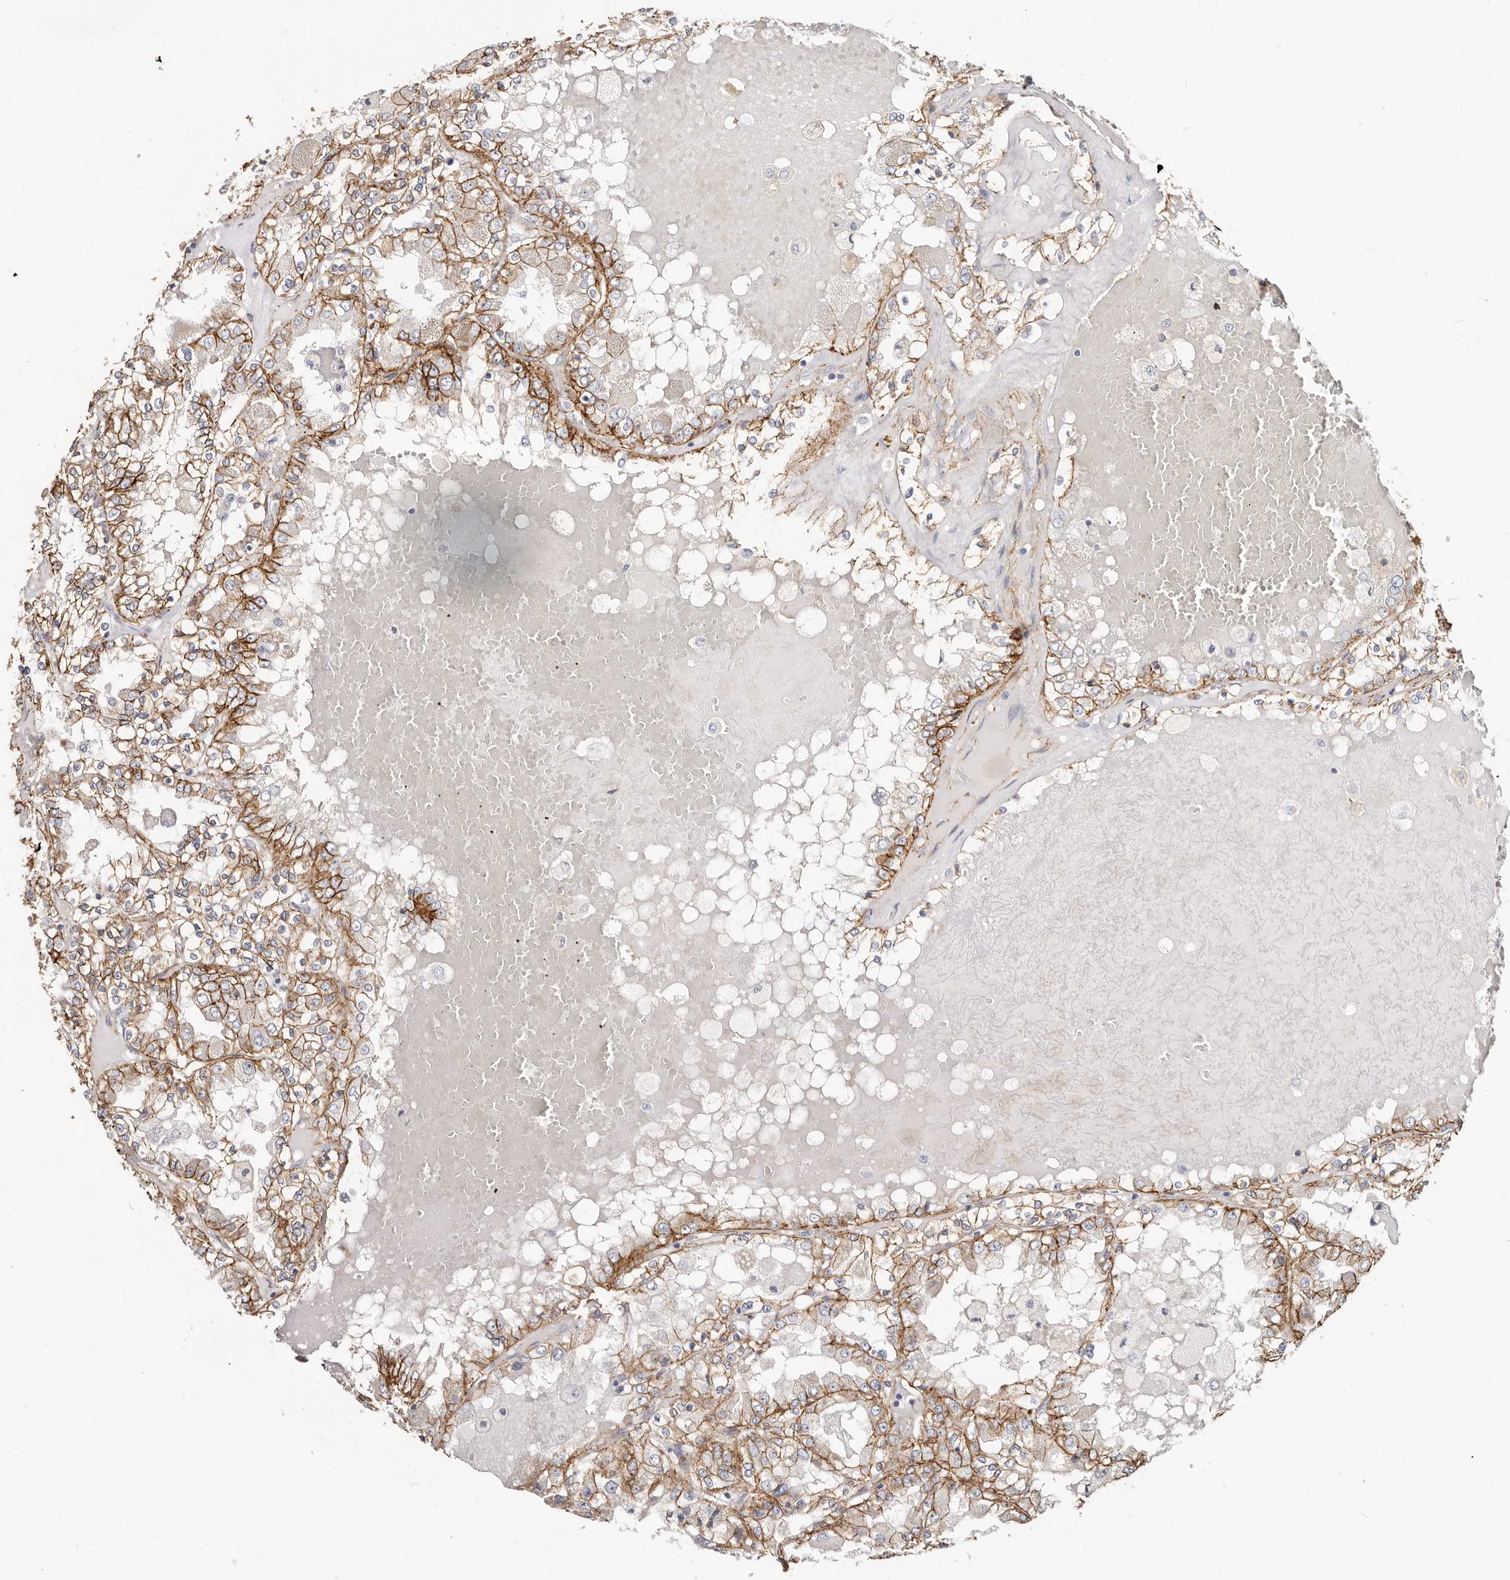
{"staining": {"intensity": "strong", "quantity": ">75%", "location": "cytoplasmic/membranous"}, "tissue": "renal cancer", "cell_type": "Tumor cells", "image_type": "cancer", "snomed": [{"axis": "morphology", "description": "Adenocarcinoma, NOS"}, {"axis": "topography", "description": "Kidney"}], "caption": "Immunohistochemical staining of human renal cancer demonstrates high levels of strong cytoplasmic/membranous protein staining in approximately >75% of tumor cells.", "gene": "CTNNB1", "patient": {"sex": "female", "age": 56}}